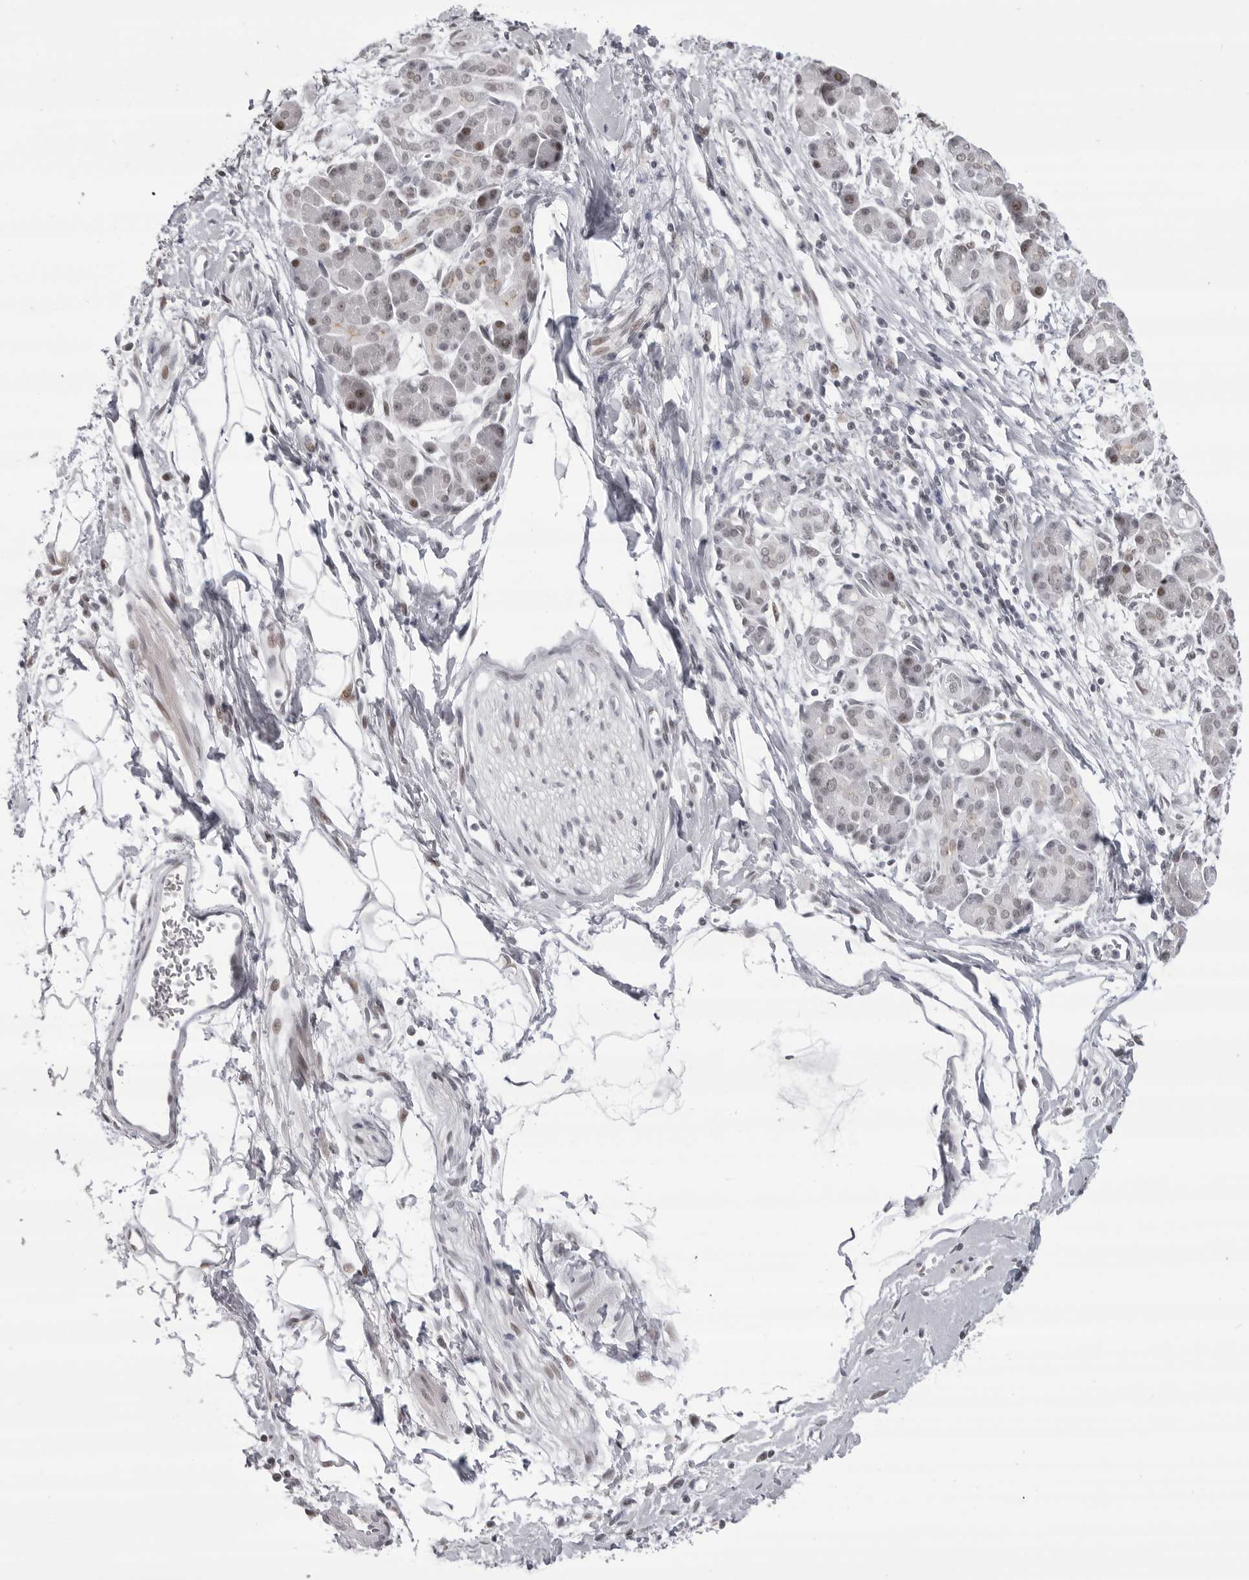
{"staining": {"intensity": "weak", "quantity": "<25%", "location": "nuclear"}, "tissue": "pancreatic cancer", "cell_type": "Tumor cells", "image_type": "cancer", "snomed": [{"axis": "morphology", "description": "Adenocarcinoma, NOS"}, {"axis": "topography", "description": "Pancreas"}], "caption": "Photomicrograph shows no significant protein staining in tumor cells of pancreatic cancer.", "gene": "PHF3", "patient": {"sex": "male", "age": 58}}